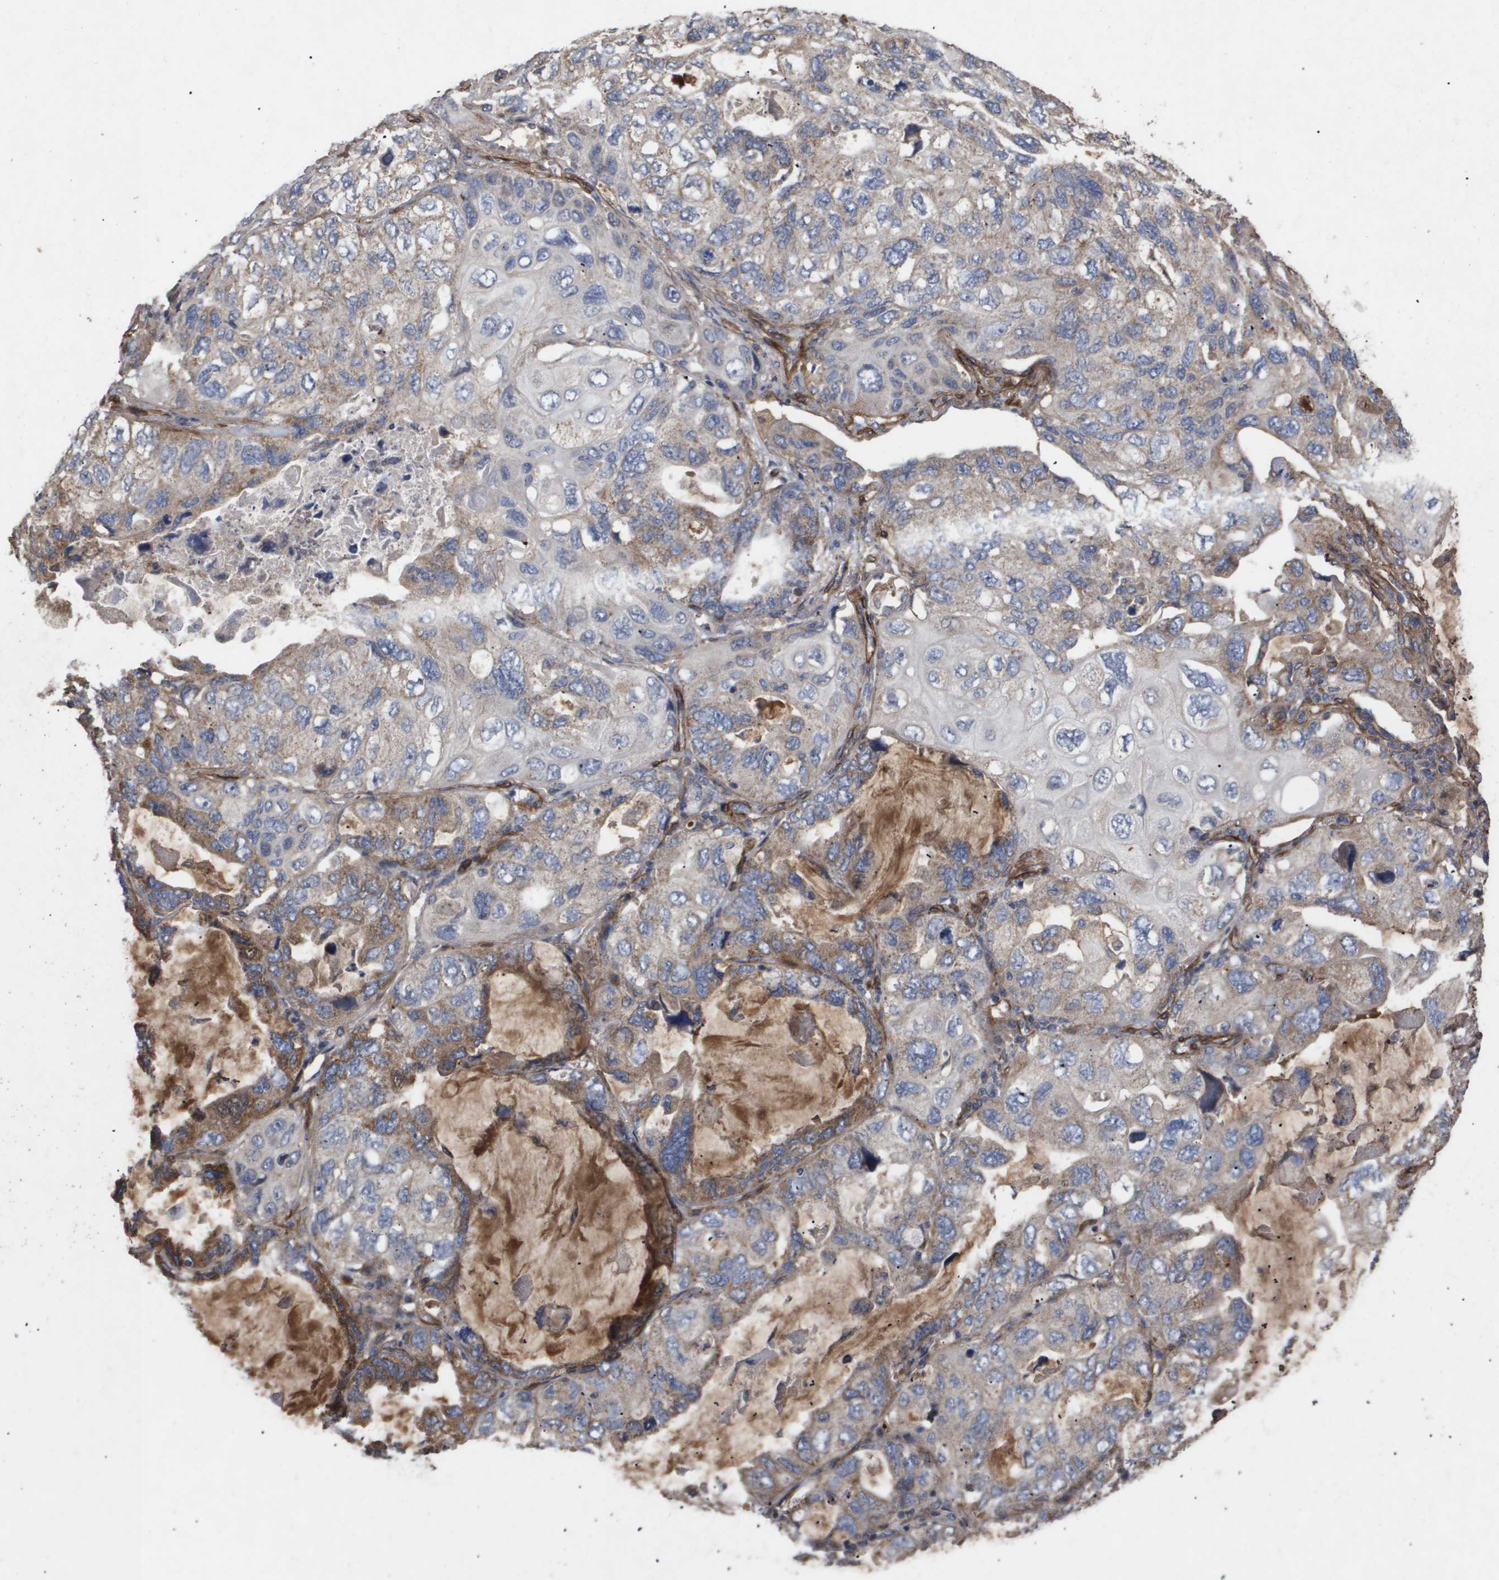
{"staining": {"intensity": "moderate", "quantity": "<25%", "location": "cytoplasmic/membranous"}, "tissue": "lung cancer", "cell_type": "Tumor cells", "image_type": "cancer", "snomed": [{"axis": "morphology", "description": "Squamous cell carcinoma, NOS"}, {"axis": "topography", "description": "Lung"}], "caption": "Tumor cells reveal low levels of moderate cytoplasmic/membranous staining in approximately <25% of cells in lung cancer. (brown staining indicates protein expression, while blue staining denotes nuclei).", "gene": "TNS1", "patient": {"sex": "female", "age": 73}}